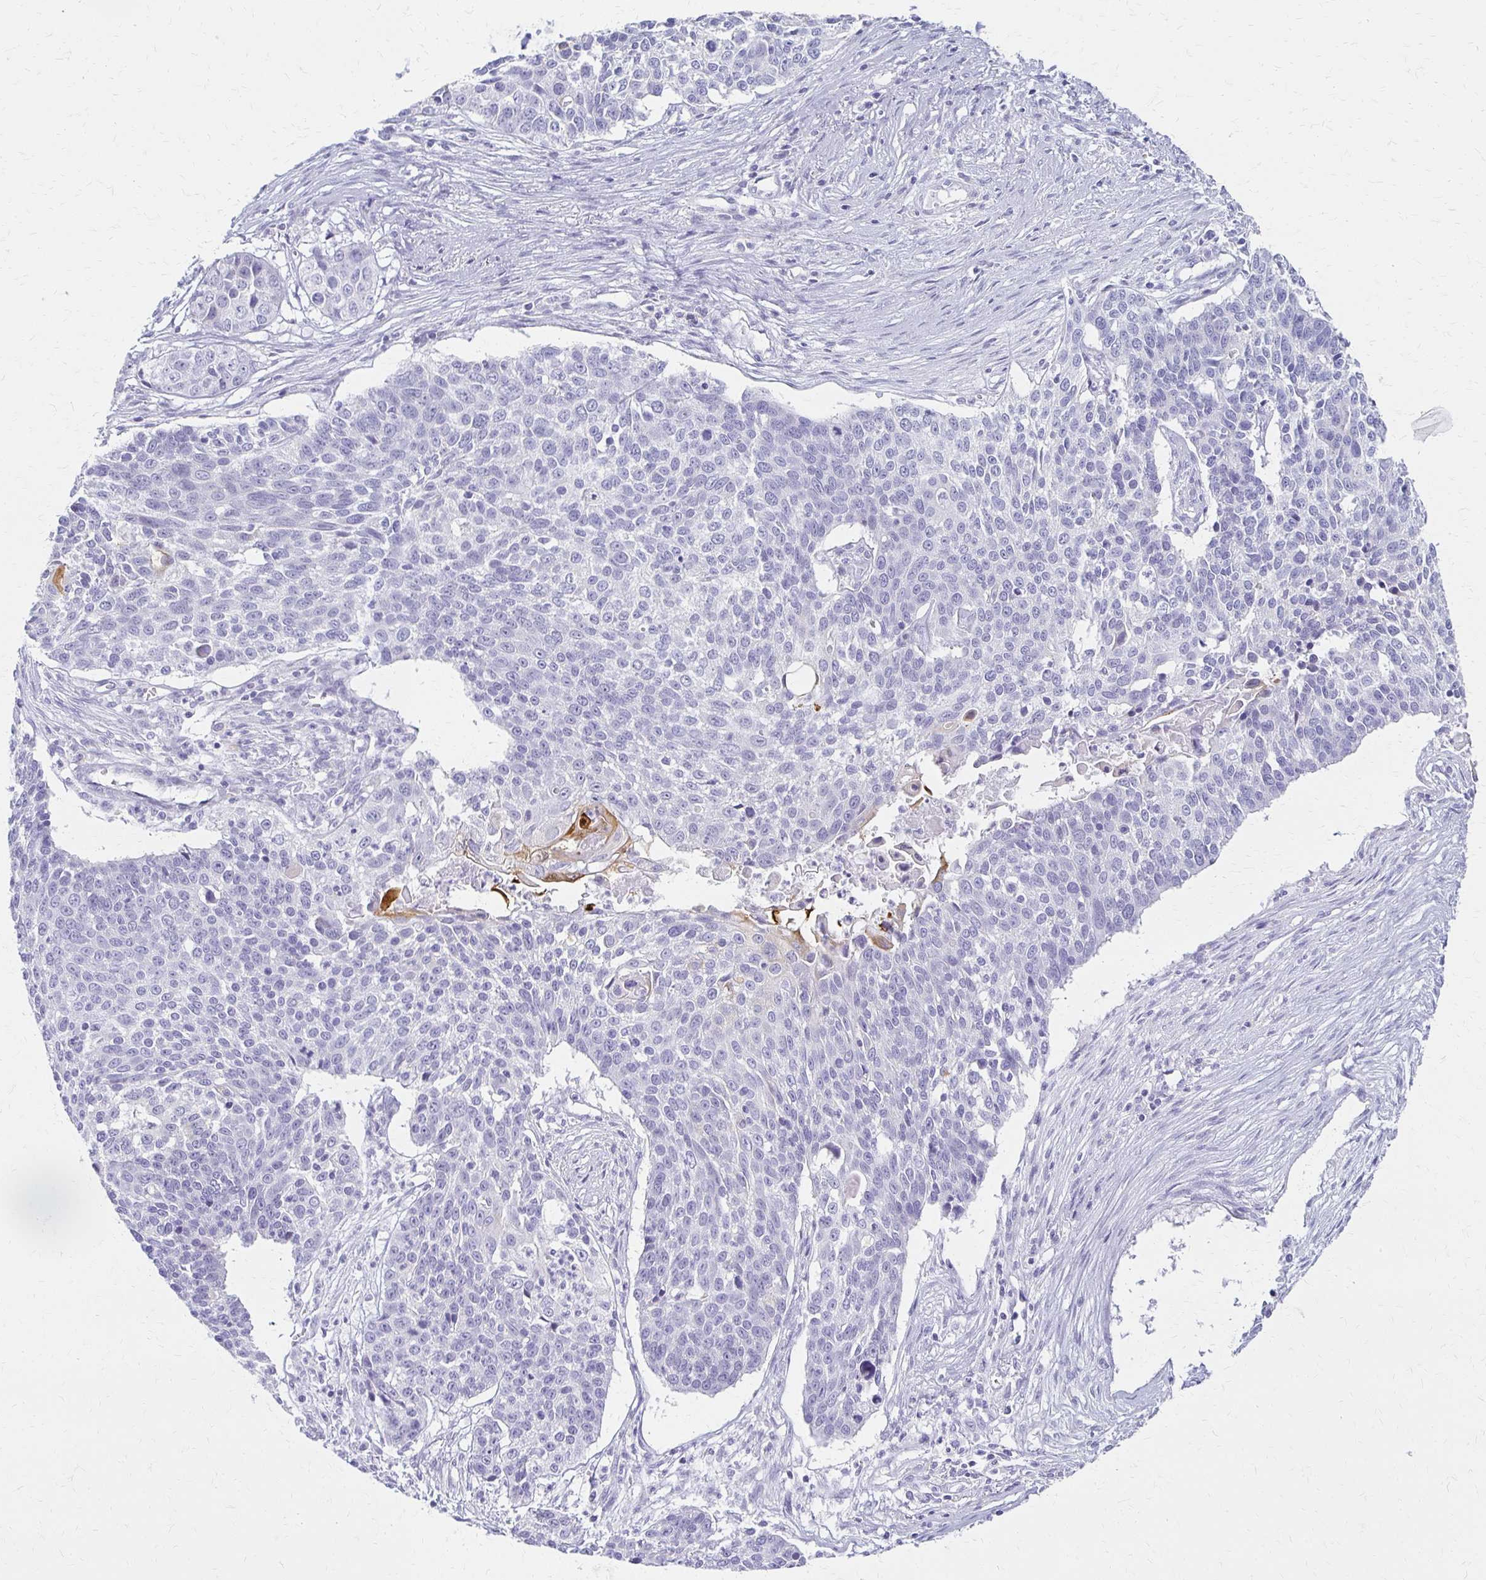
{"staining": {"intensity": "strong", "quantity": "<25%", "location": "cytoplasmic/membranous"}, "tissue": "lung cancer", "cell_type": "Tumor cells", "image_type": "cancer", "snomed": [{"axis": "morphology", "description": "Squamous cell carcinoma, NOS"}, {"axis": "morphology", "description": "Squamous cell carcinoma, metastatic, NOS"}, {"axis": "topography", "description": "Lung"}, {"axis": "topography", "description": "Pleura, NOS"}], "caption": "Strong cytoplasmic/membranous protein expression is appreciated in about <25% of tumor cells in lung cancer.", "gene": "IVL", "patient": {"sex": "male", "age": 72}}